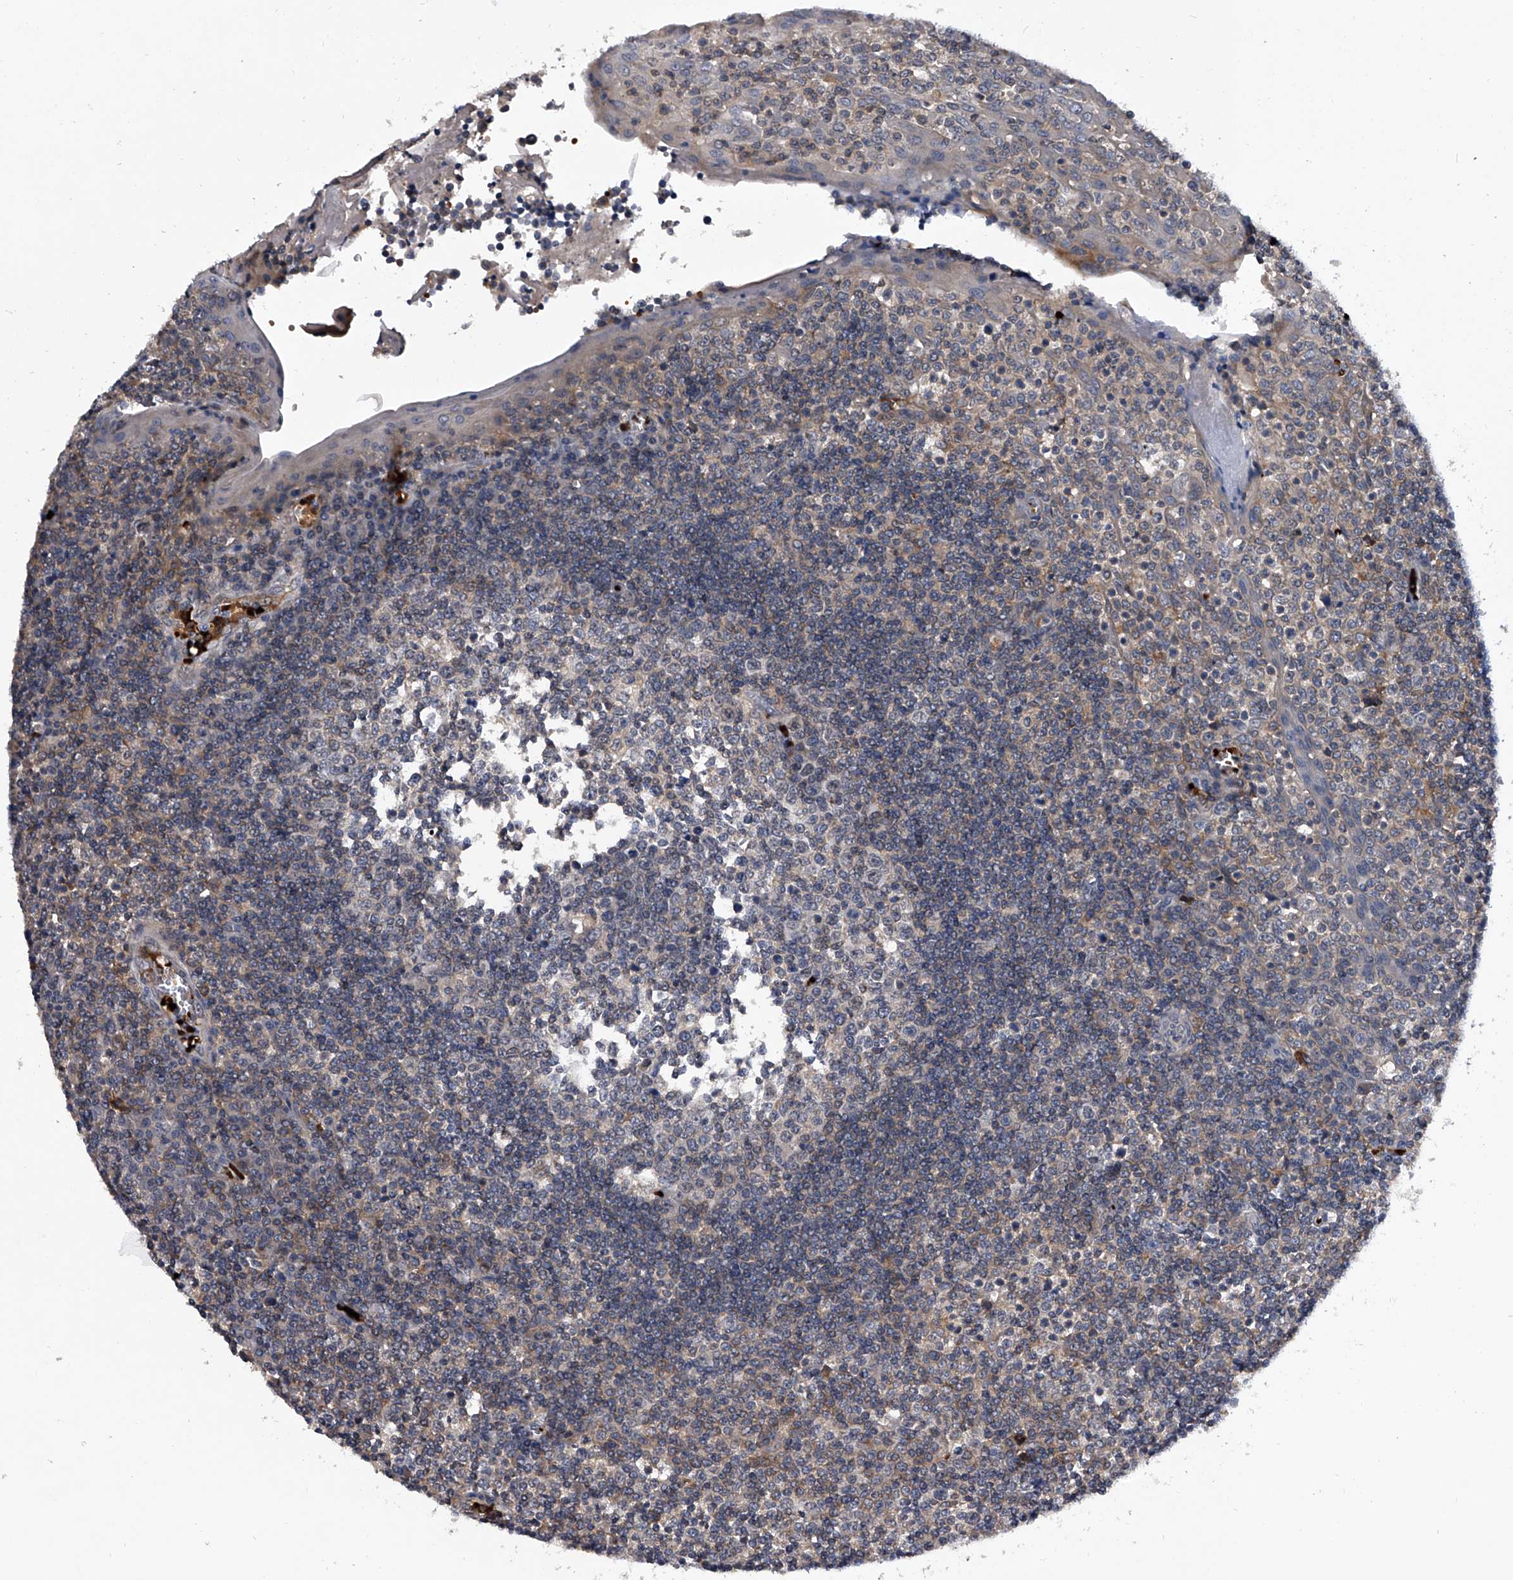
{"staining": {"intensity": "negative", "quantity": "none", "location": "none"}, "tissue": "tonsil", "cell_type": "Germinal center cells", "image_type": "normal", "snomed": [{"axis": "morphology", "description": "Normal tissue, NOS"}, {"axis": "topography", "description": "Tonsil"}], "caption": "IHC micrograph of benign tonsil: human tonsil stained with DAB shows no significant protein staining in germinal center cells. (Immunohistochemistry, brightfield microscopy, high magnification).", "gene": "ZNF30", "patient": {"sex": "female", "age": 19}}